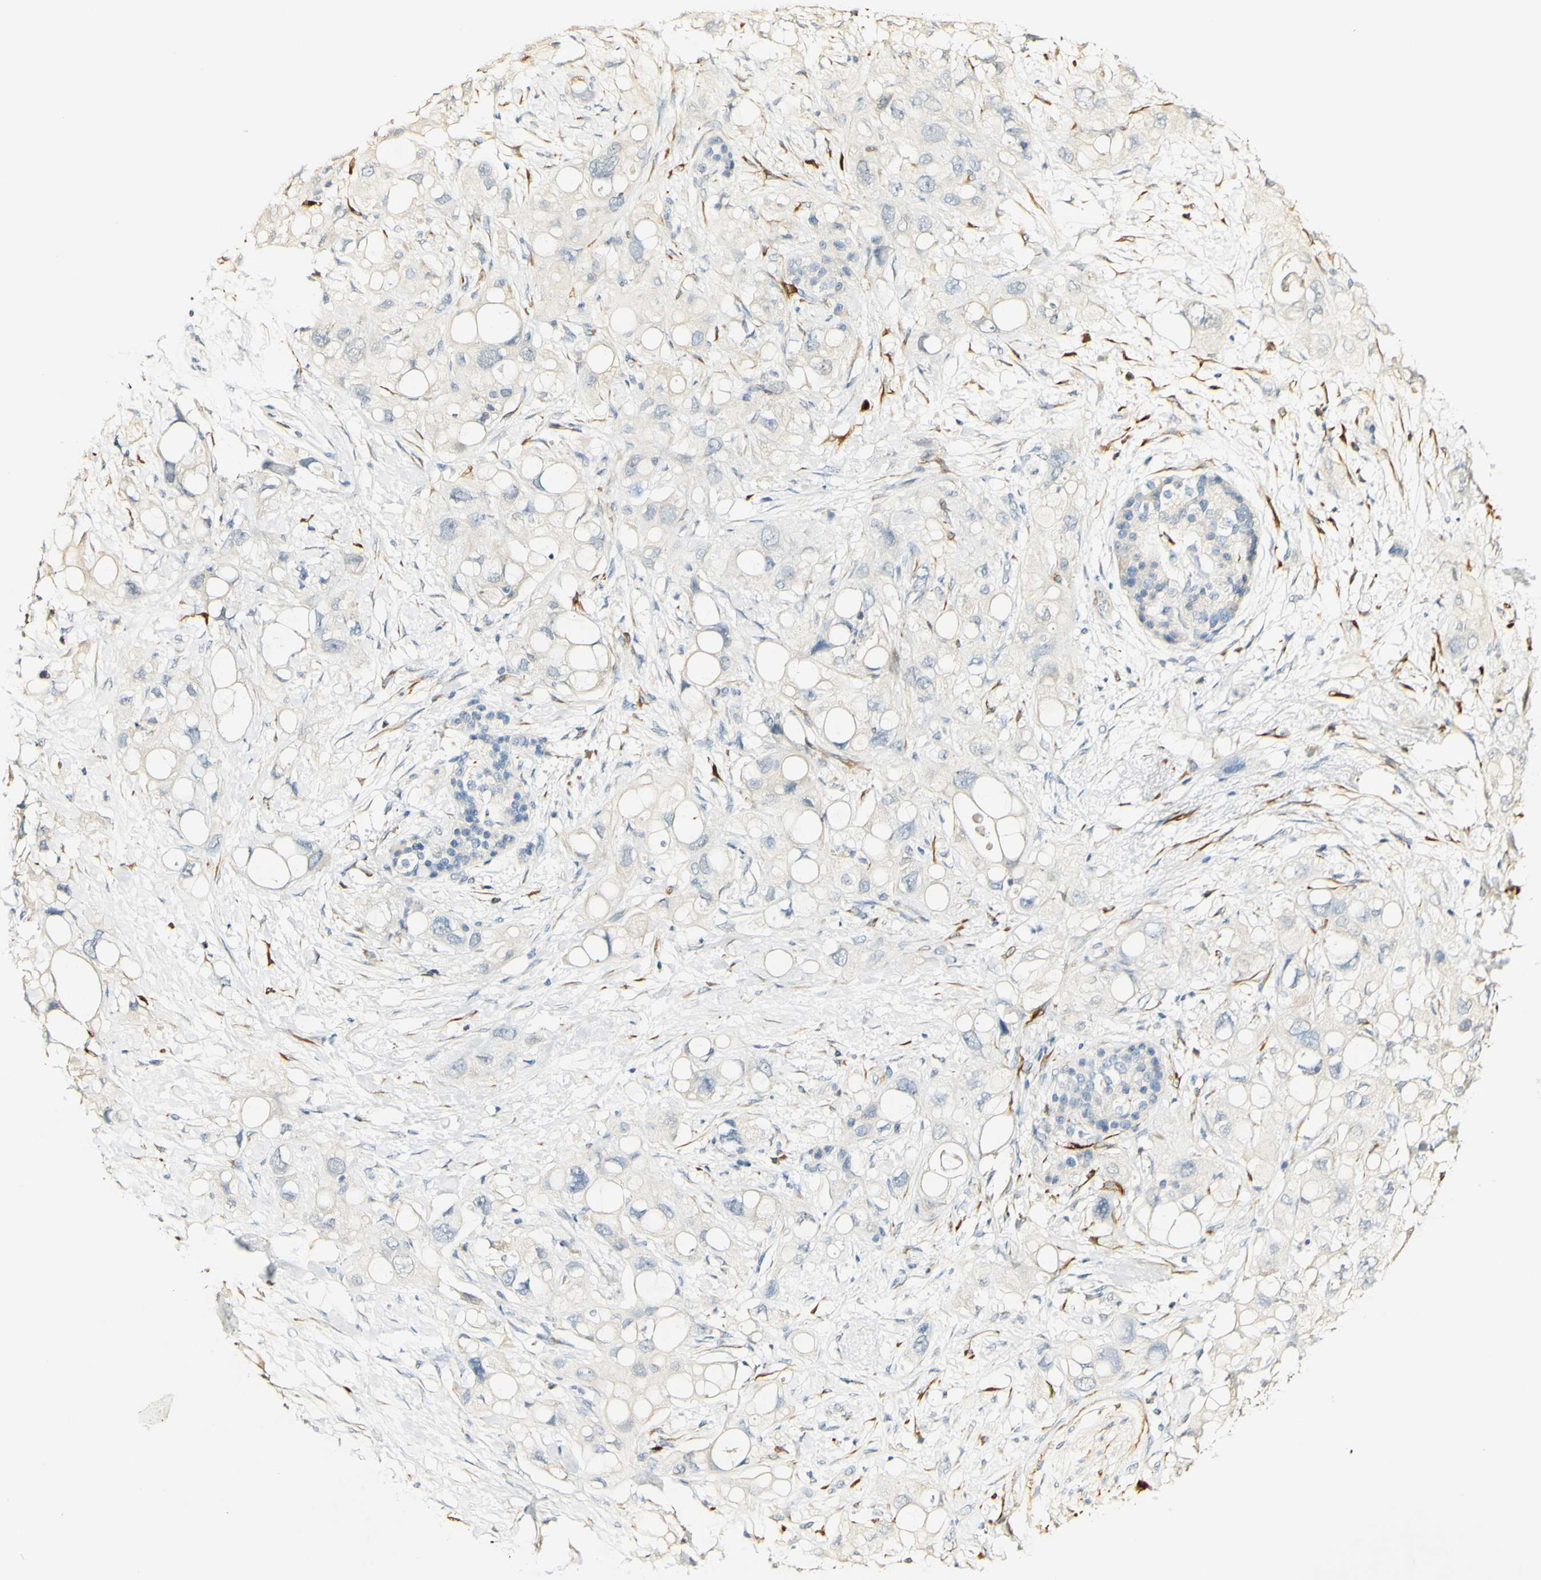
{"staining": {"intensity": "negative", "quantity": "none", "location": "none"}, "tissue": "pancreatic cancer", "cell_type": "Tumor cells", "image_type": "cancer", "snomed": [{"axis": "morphology", "description": "Adenocarcinoma, NOS"}, {"axis": "topography", "description": "Pancreas"}], "caption": "The immunohistochemistry micrograph has no significant positivity in tumor cells of pancreatic adenocarcinoma tissue. The staining is performed using DAB (3,3'-diaminobenzidine) brown chromogen with nuclei counter-stained in using hematoxylin.", "gene": "FMO3", "patient": {"sex": "female", "age": 56}}